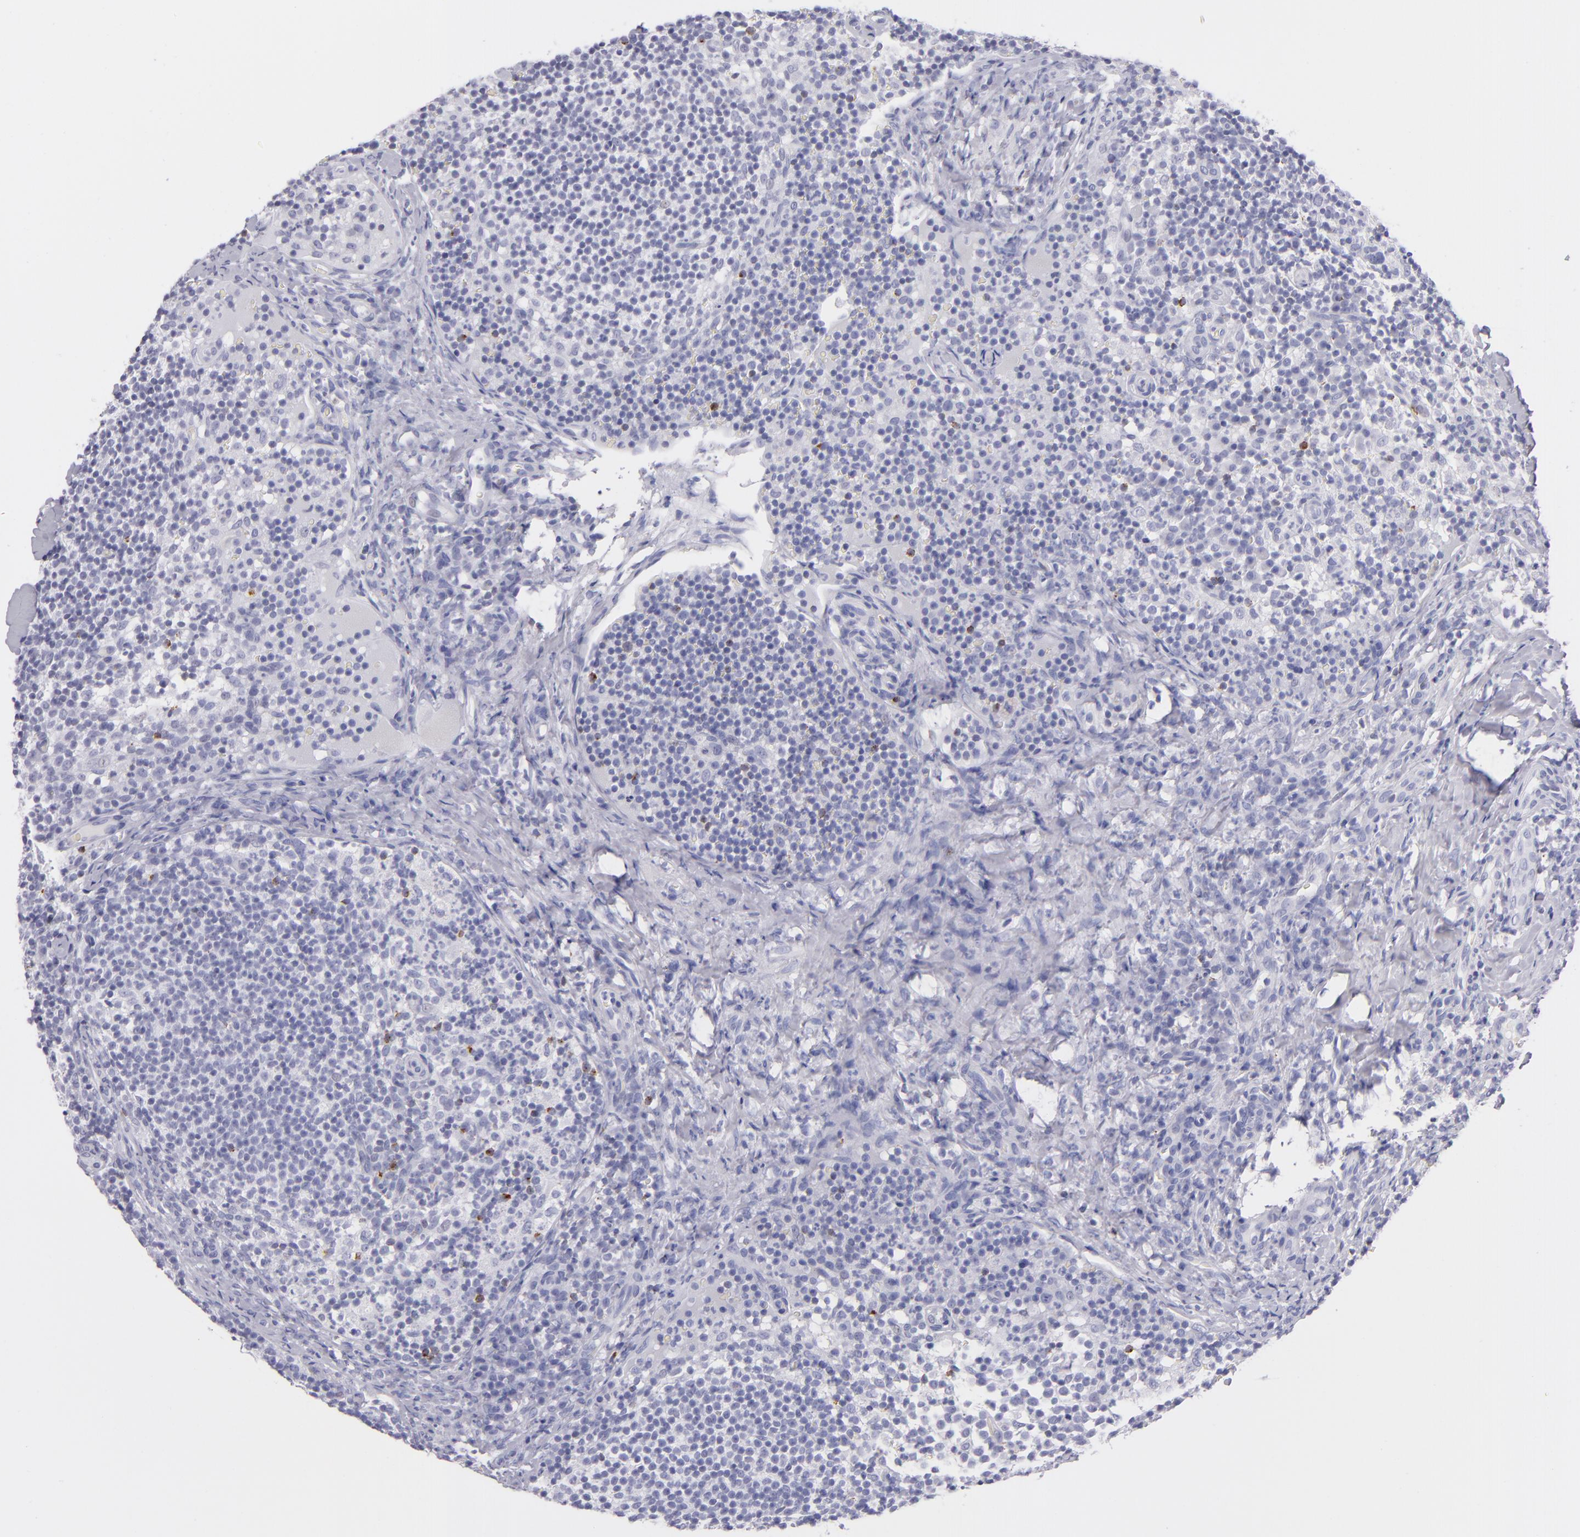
{"staining": {"intensity": "negative", "quantity": "none", "location": "none"}, "tissue": "lymph node", "cell_type": "Germinal center cells", "image_type": "normal", "snomed": [{"axis": "morphology", "description": "Normal tissue, NOS"}, {"axis": "morphology", "description": "Inflammation, NOS"}, {"axis": "topography", "description": "Lymph node"}], "caption": "Benign lymph node was stained to show a protein in brown. There is no significant staining in germinal center cells. (Immunohistochemistry, brightfield microscopy, high magnification).", "gene": "PRF1", "patient": {"sex": "male", "age": 46}}